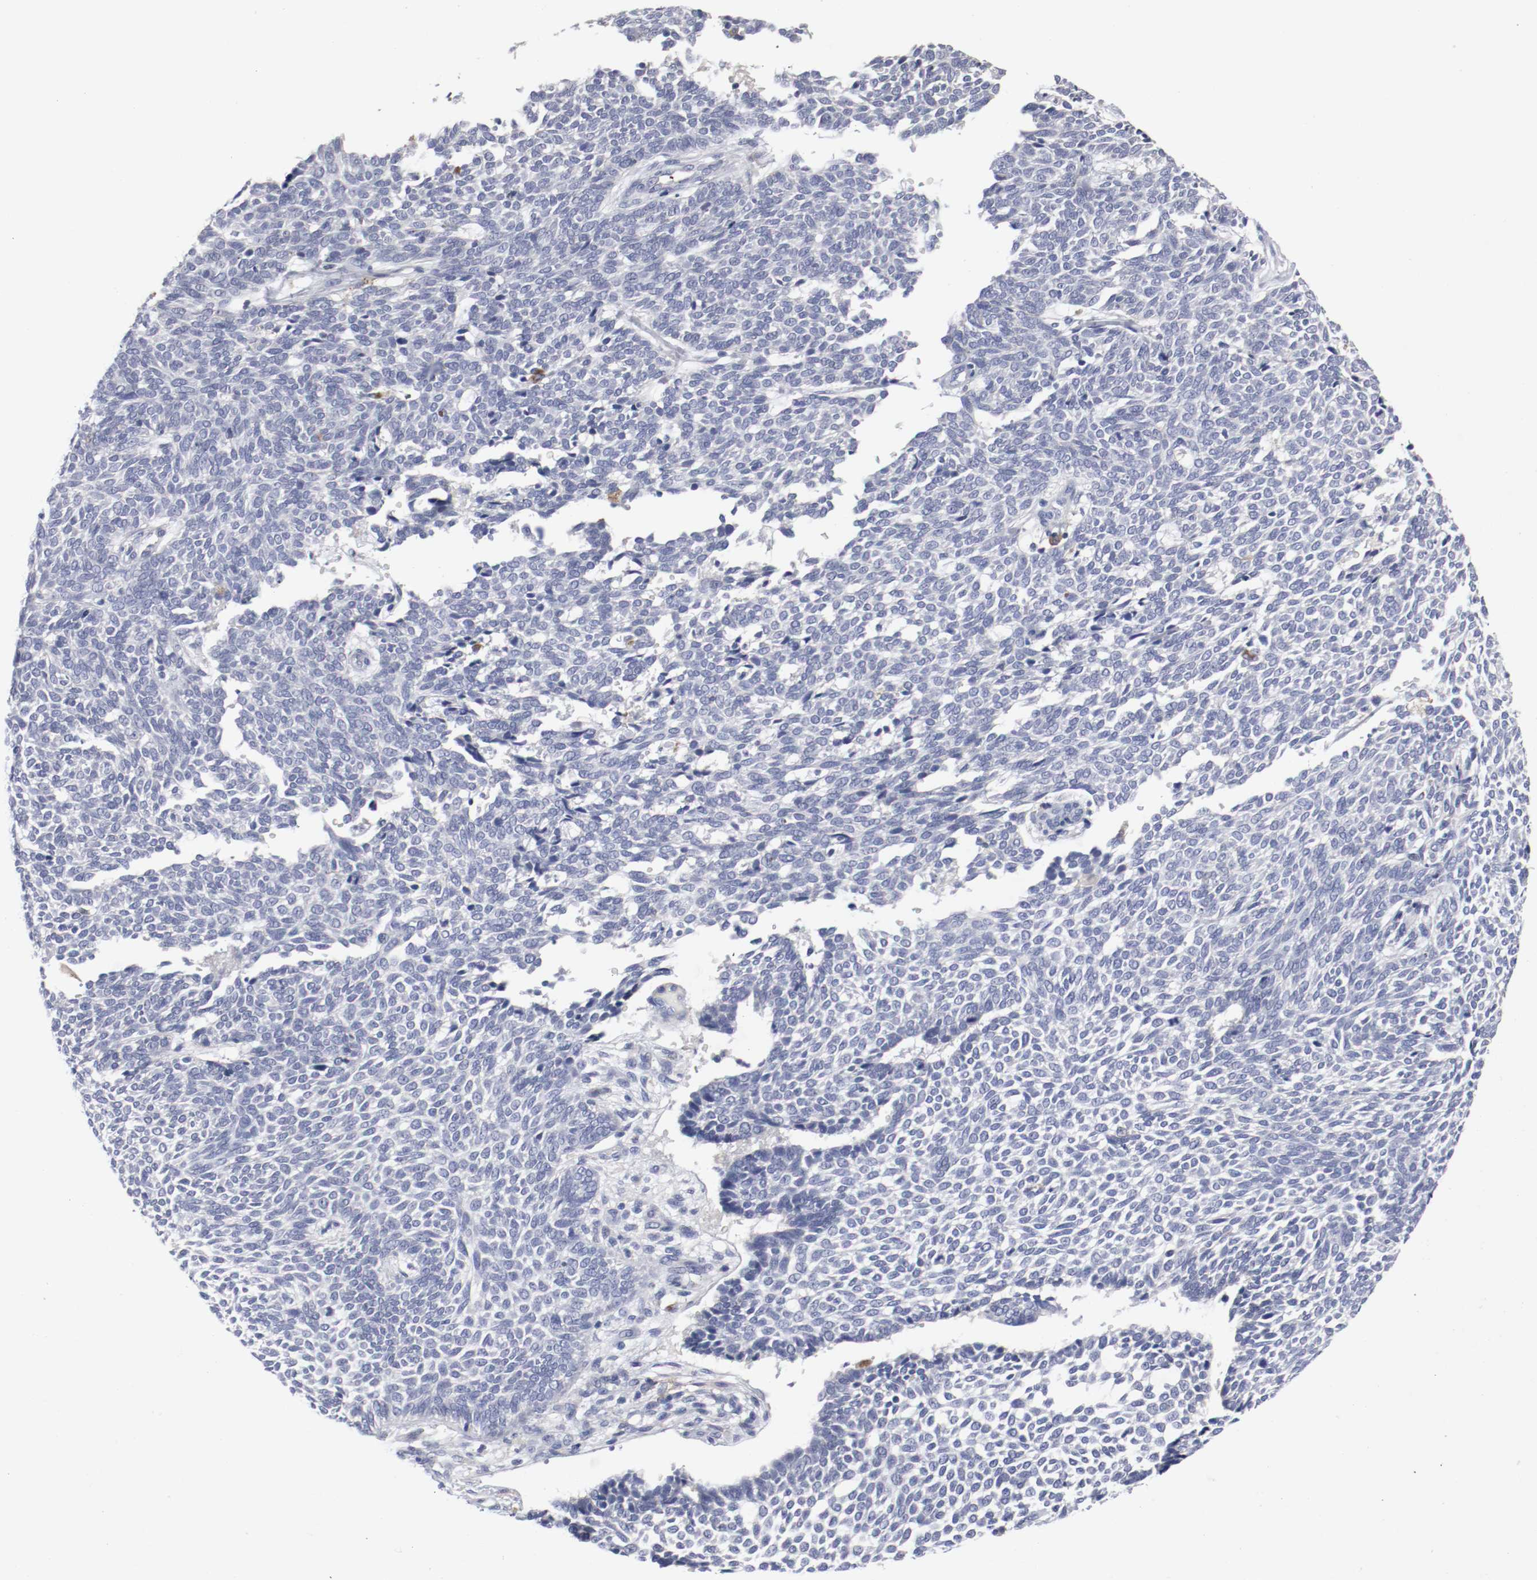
{"staining": {"intensity": "negative", "quantity": "none", "location": "none"}, "tissue": "skin cancer", "cell_type": "Tumor cells", "image_type": "cancer", "snomed": [{"axis": "morphology", "description": "Normal tissue, NOS"}, {"axis": "morphology", "description": "Basal cell carcinoma"}, {"axis": "topography", "description": "Skin"}], "caption": "Basal cell carcinoma (skin) stained for a protein using immunohistochemistry exhibits no positivity tumor cells.", "gene": "FGFBP1", "patient": {"sex": "male", "age": 87}}